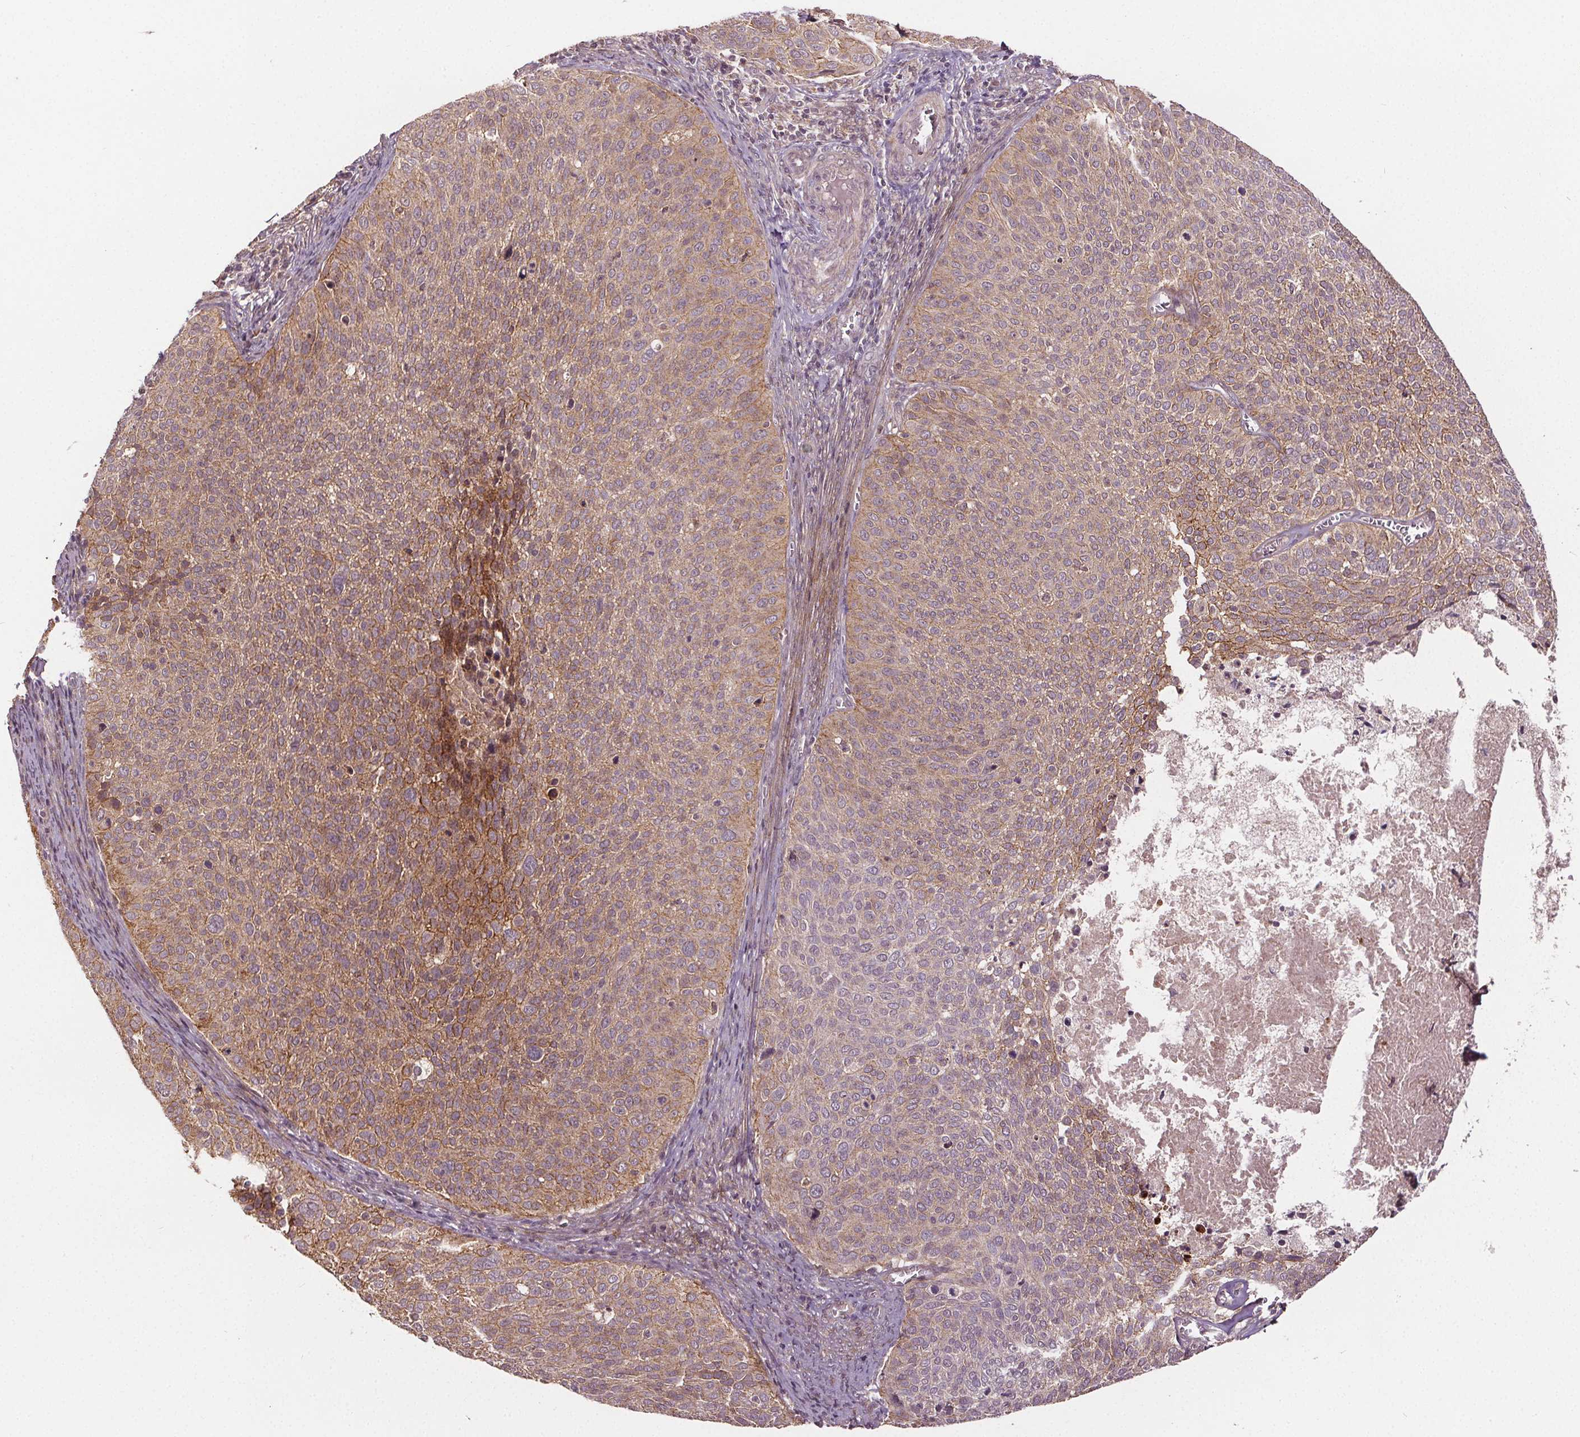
{"staining": {"intensity": "moderate", "quantity": "25%-75%", "location": "cytoplasmic/membranous"}, "tissue": "cervical cancer", "cell_type": "Tumor cells", "image_type": "cancer", "snomed": [{"axis": "morphology", "description": "Squamous cell carcinoma, NOS"}, {"axis": "topography", "description": "Cervix"}], "caption": "A medium amount of moderate cytoplasmic/membranous expression is appreciated in approximately 25%-75% of tumor cells in cervical squamous cell carcinoma tissue.", "gene": "EPHB3", "patient": {"sex": "female", "age": 39}}